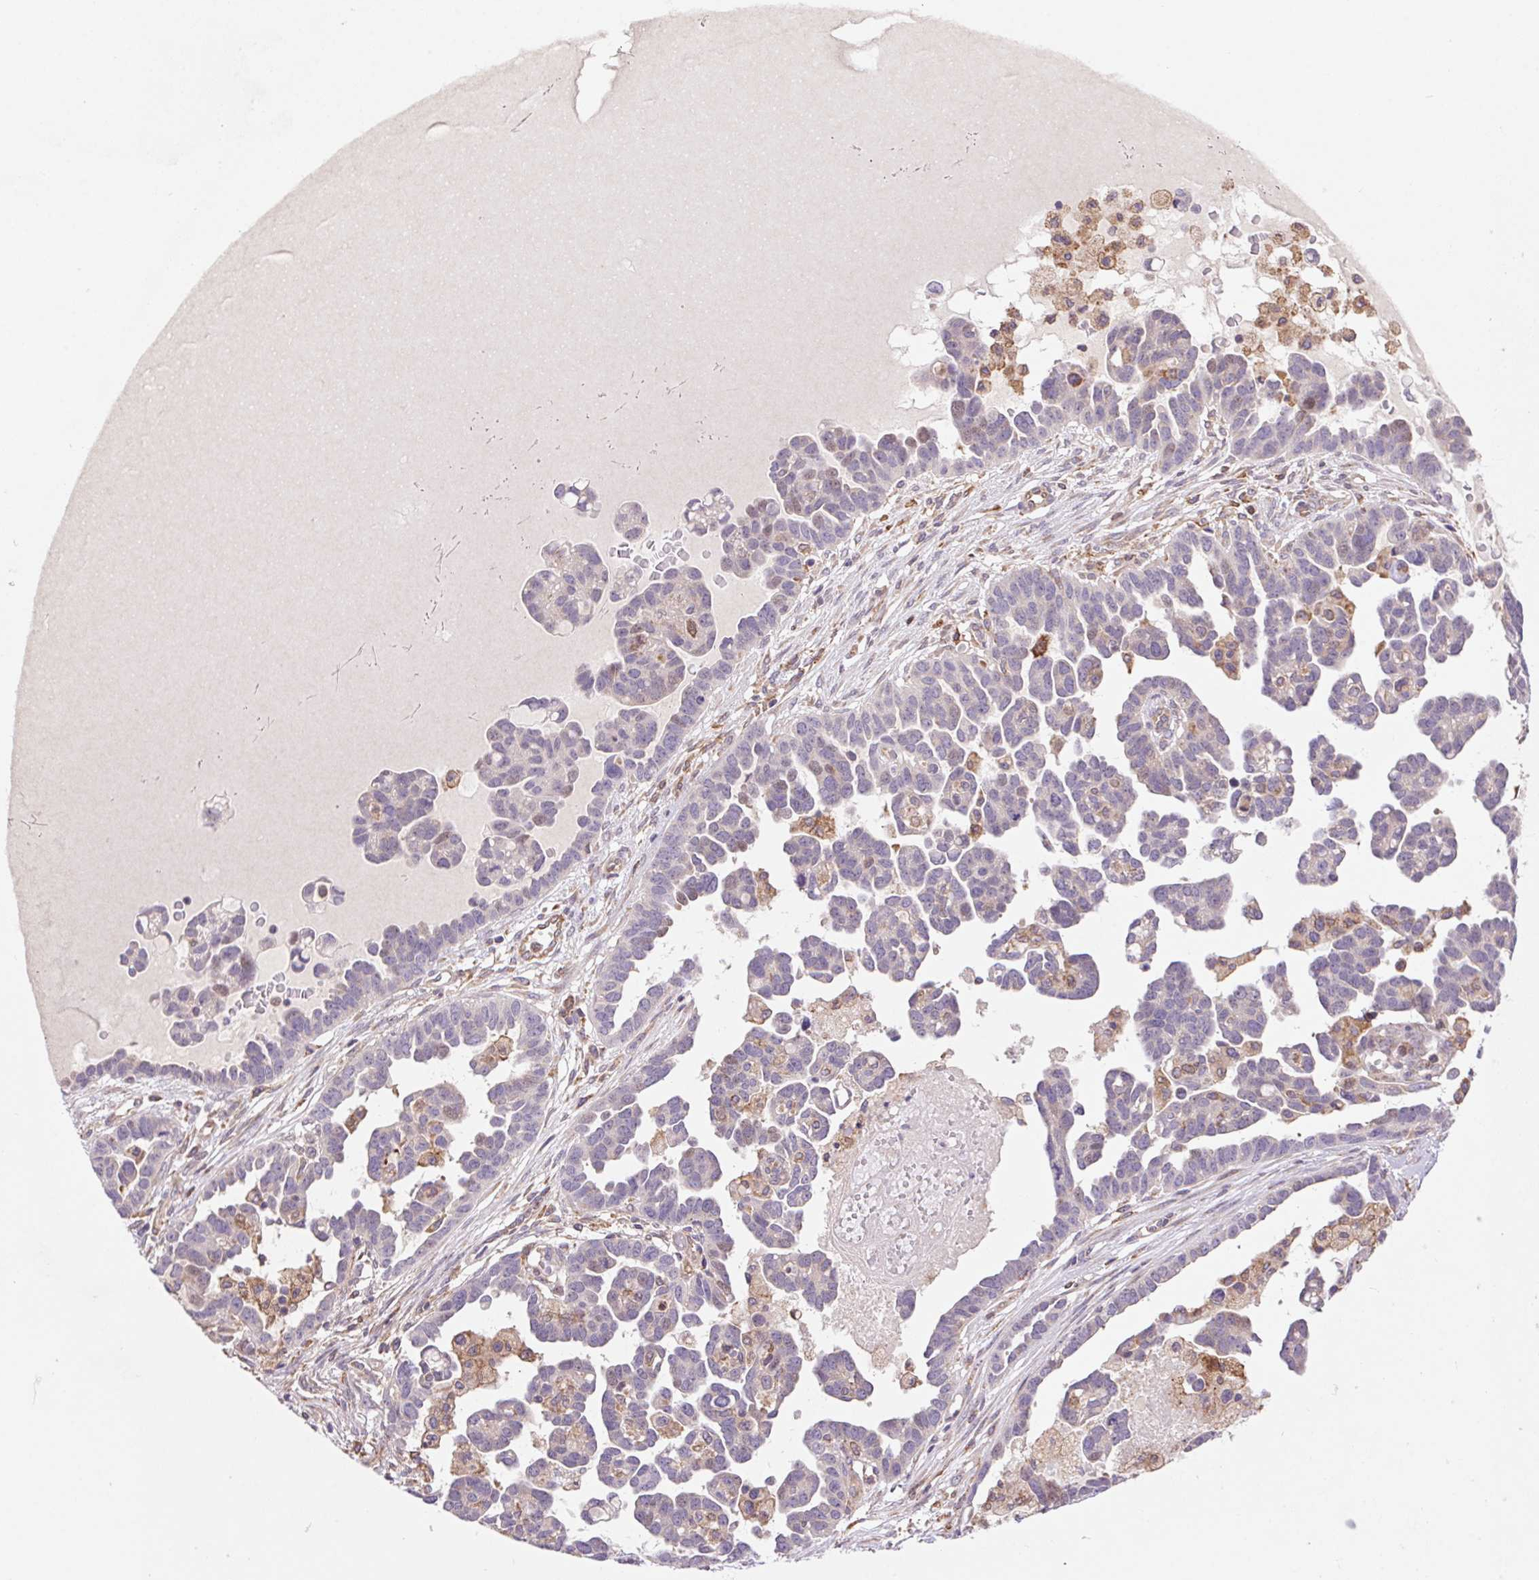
{"staining": {"intensity": "negative", "quantity": "none", "location": "none"}, "tissue": "ovarian cancer", "cell_type": "Tumor cells", "image_type": "cancer", "snomed": [{"axis": "morphology", "description": "Cystadenocarcinoma, serous, NOS"}, {"axis": "topography", "description": "Ovary"}], "caption": "IHC of human ovarian serous cystadenocarcinoma exhibits no staining in tumor cells.", "gene": "KLHL20", "patient": {"sex": "female", "age": 54}}